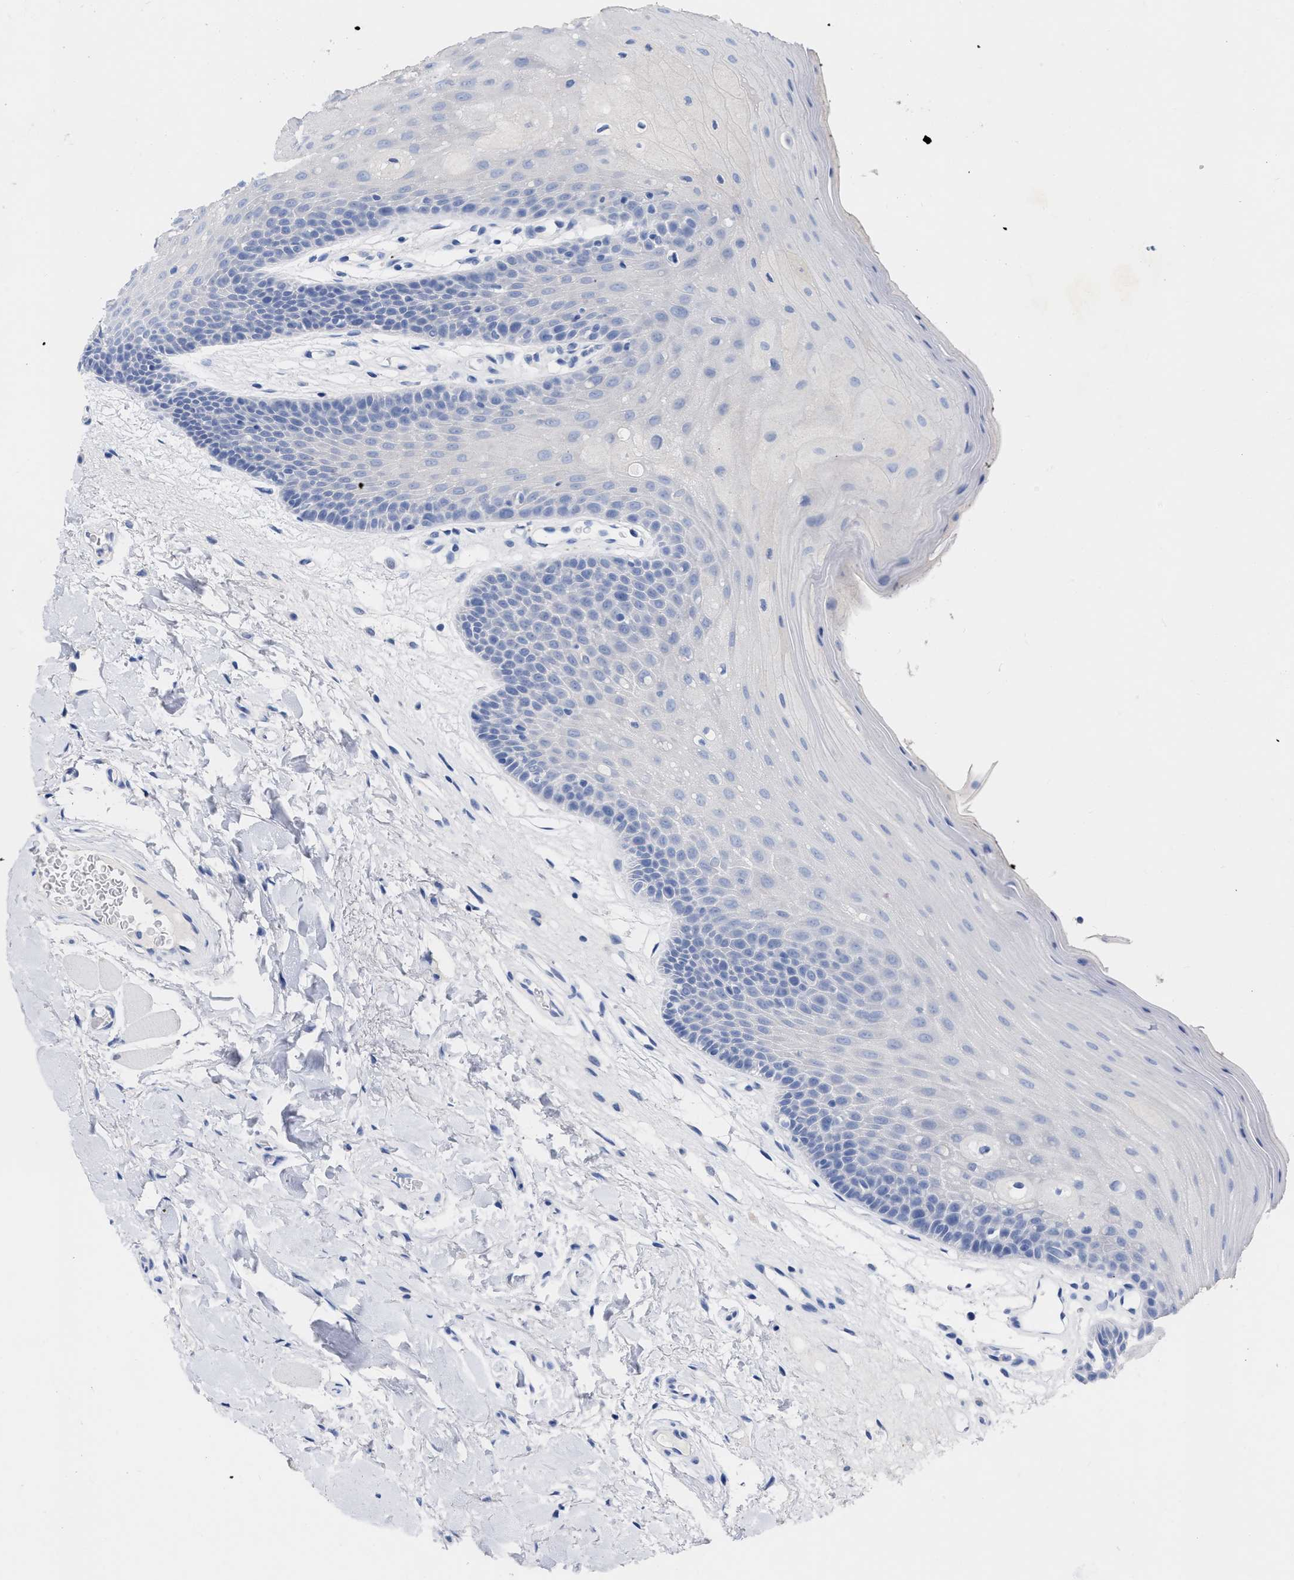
{"staining": {"intensity": "negative", "quantity": "none", "location": "none"}, "tissue": "oral mucosa", "cell_type": "Squamous epithelial cells", "image_type": "normal", "snomed": [{"axis": "morphology", "description": "Normal tissue, NOS"}, {"axis": "morphology", "description": "Squamous cell carcinoma, NOS"}, {"axis": "topography", "description": "Oral tissue"}, {"axis": "topography", "description": "Head-Neck"}], "caption": "This is an immunohistochemistry (IHC) image of normal human oral mucosa. There is no staining in squamous epithelial cells.", "gene": "HAPLN1", "patient": {"sex": "male", "age": 71}}